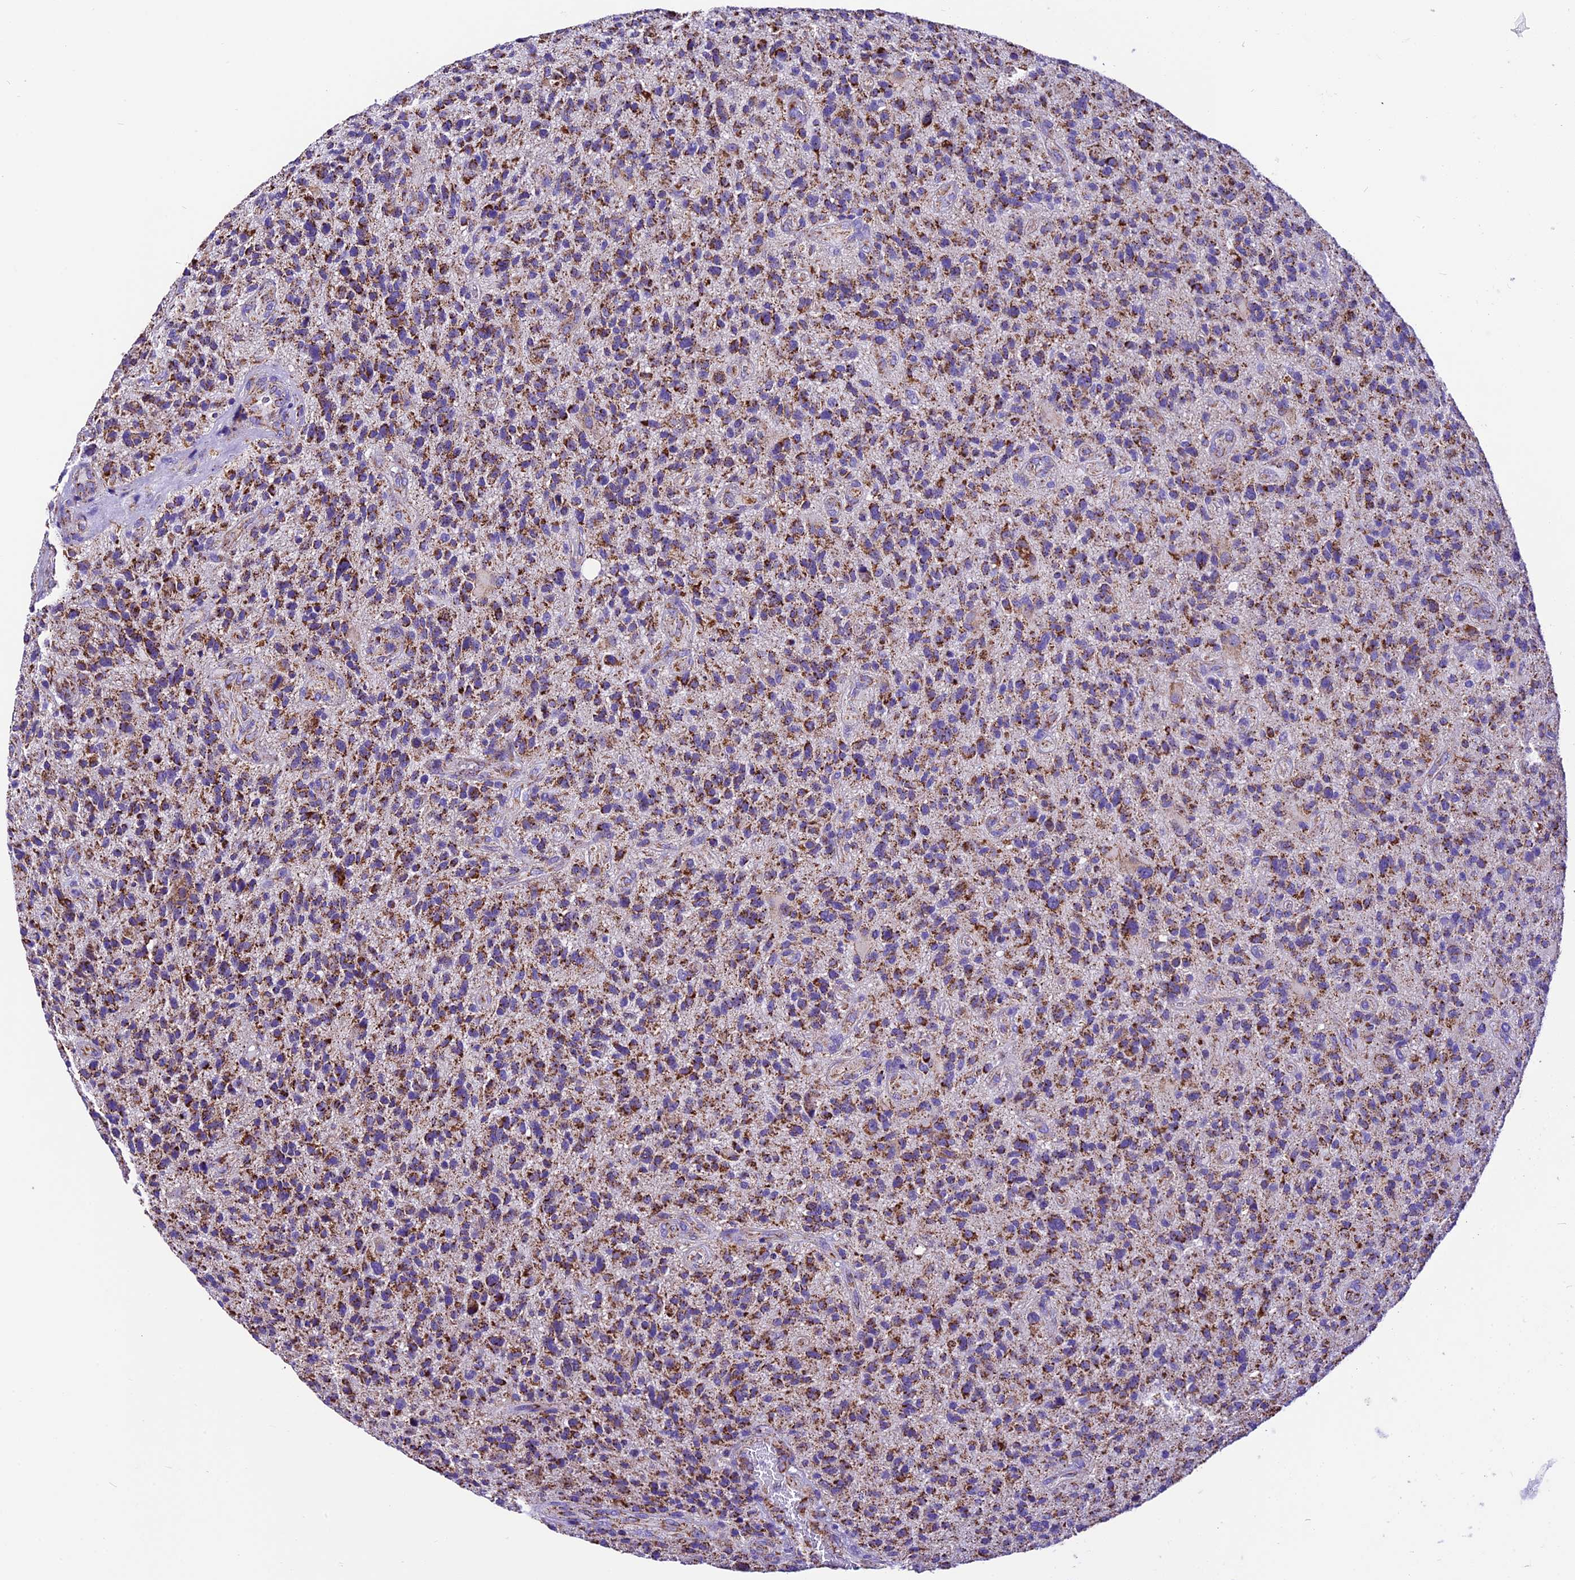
{"staining": {"intensity": "moderate", "quantity": ">75%", "location": "cytoplasmic/membranous"}, "tissue": "glioma", "cell_type": "Tumor cells", "image_type": "cancer", "snomed": [{"axis": "morphology", "description": "Glioma, malignant, High grade"}, {"axis": "topography", "description": "Brain"}], "caption": "IHC staining of glioma, which demonstrates medium levels of moderate cytoplasmic/membranous staining in approximately >75% of tumor cells indicating moderate cytoplasmic/membranous protein positivity. The staining was performed using DAB (3,3'-diaminobenzidine) (brown) for protein detection and nuclei were counterstained in hematoxylin (blue).", "gene": "DCAF5", "patient": {"sex": "male", "age": 47}}